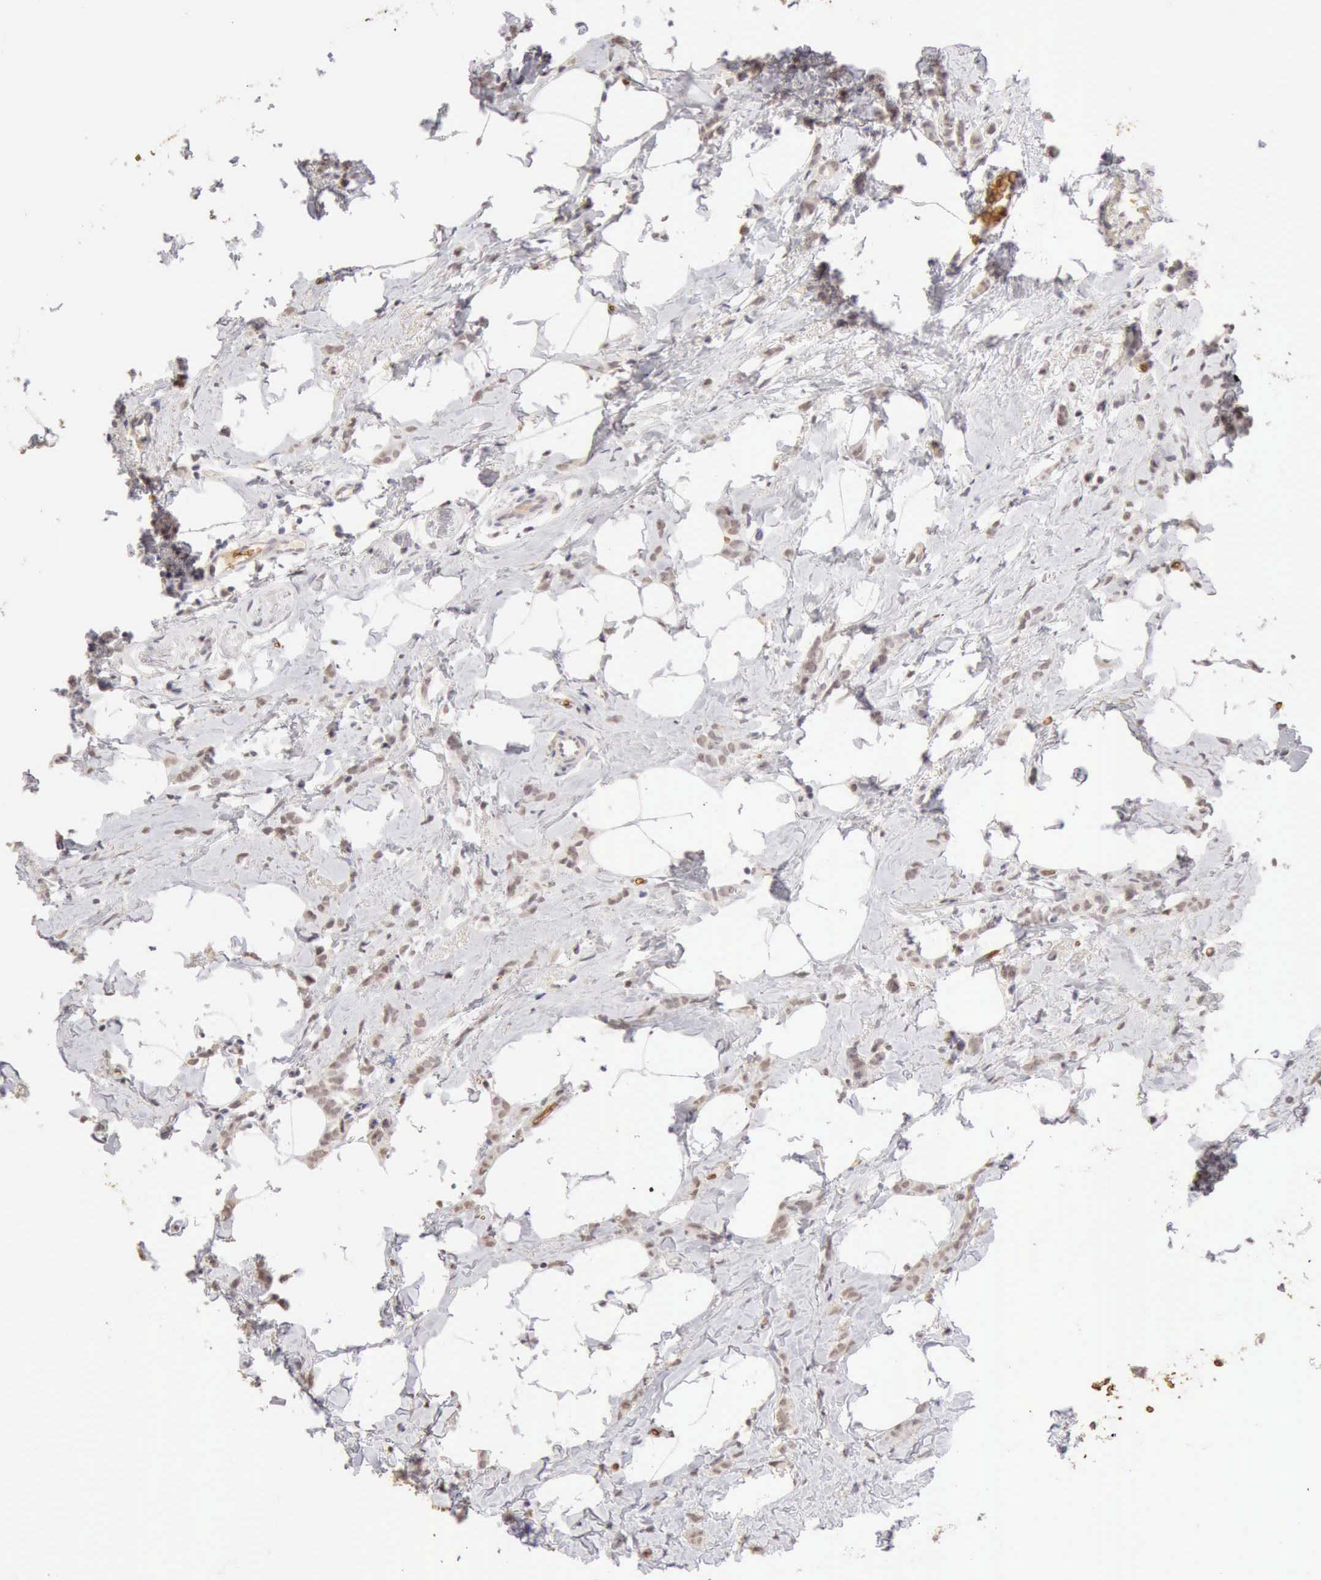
{"staining": {"intensity": "negative", "quantity": "none", "location": "none"}, "tissue": "breast cancer", "cell_type": "Tumor cells", "image_type": "cancer", "snomed": [{"axis": "morphology", "description": "Lobular carcinoma"}, {"axis": "topography", "description": "Breast"}], "caption": "Micrograph shows no significant protein positivity in tumor cells of breast lobular carcinoma.", "gene": "CFI", "patient": {"sex": "female", "age": 60}}